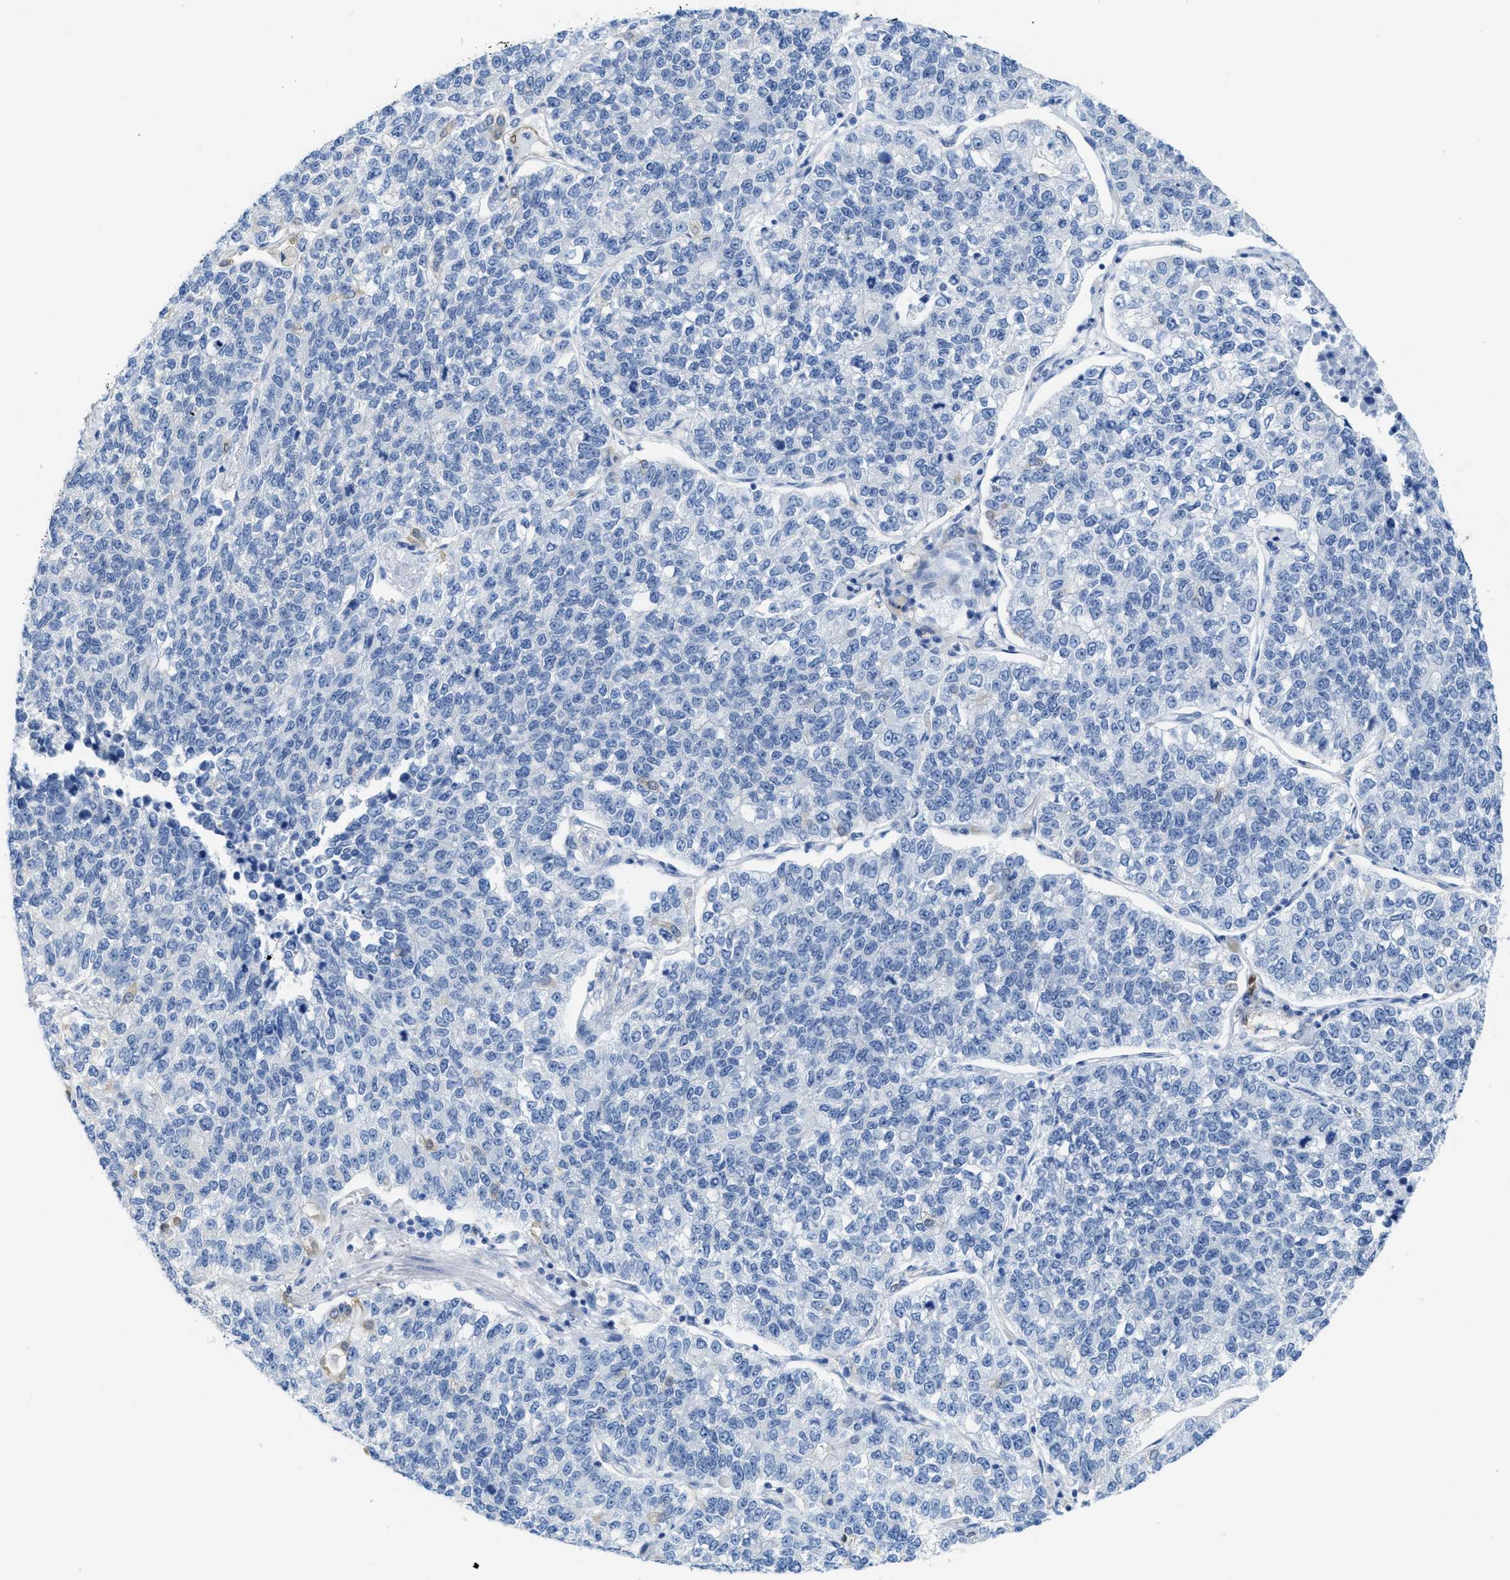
{"staining": {"intensity": "negative", "quantity": "none", "location": "none"}, "tissue": "lung cancer", "cell_type": "Tumor cells", "image_type": "cancer", "snomed": [{"axis": "morphology", "description": "Adenocarcinoma, NOS"}, {"axis": "topography", "description": "Lung"}], "caption": "Immunohistochemical staining of human lung cancer (adenocarcinoma) reveals no significant staining in tumor cells.", "gene": "ASS1", "patient": {"sex": "male", "age": 49}}